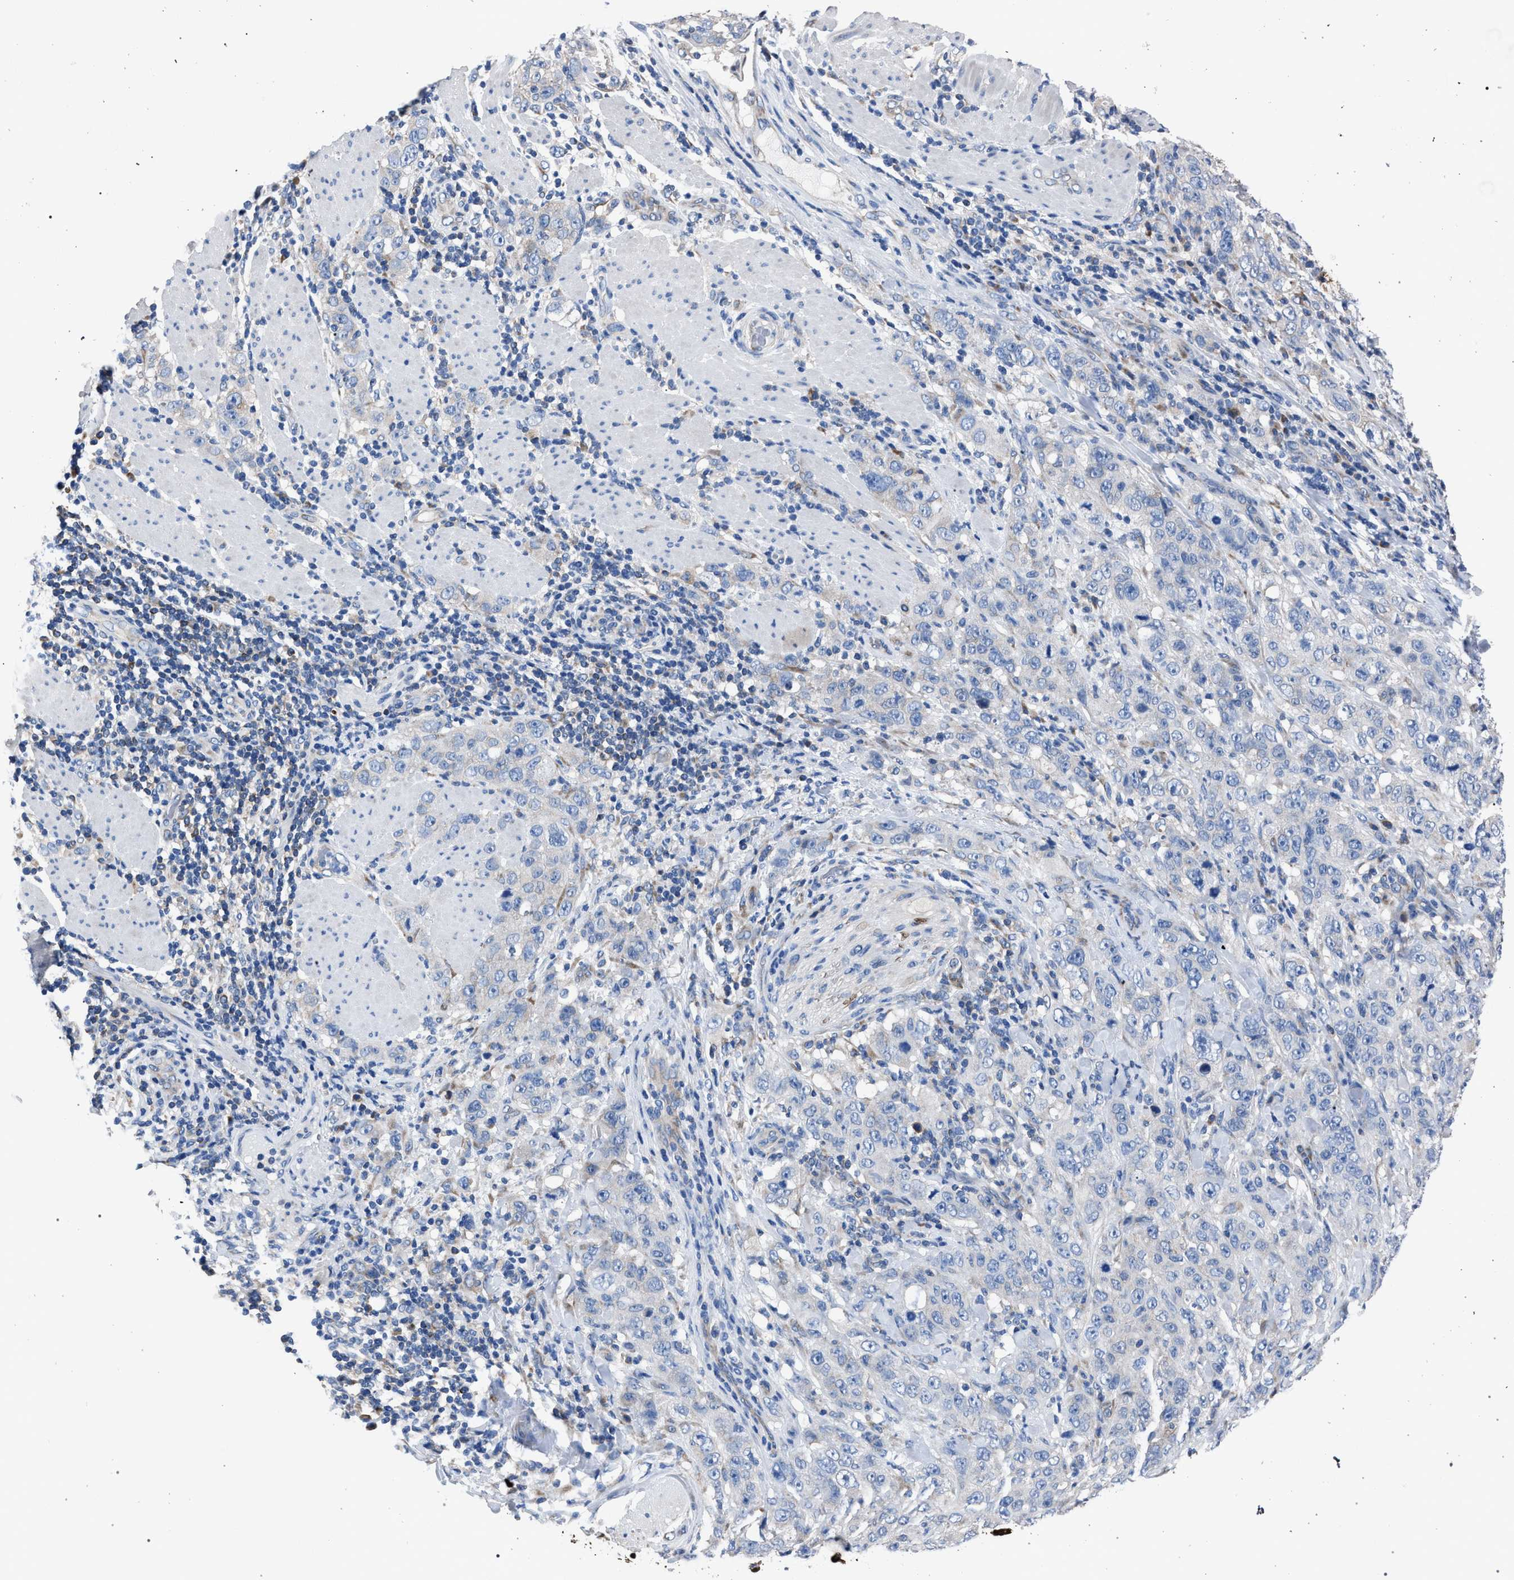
{"staining": {"intensity": "negative", "quantity": "none", "location": "none"}, "tissue": "stomach cancer", "cell_type": "Tumor cells", "image_type": "cancer", "snomed": [{"axis": "morphology", "description": "Adenocarcinoma, NOS"}, {"axis": "topography", "description": "Stomach"}], "caption": "This is a image of immunohistochemistry staining of stomach adenocarcinoma, which shows no staining in tumor cells.", "gene": "CRYZ", "patient": {"sex": "male", "age": 48}}